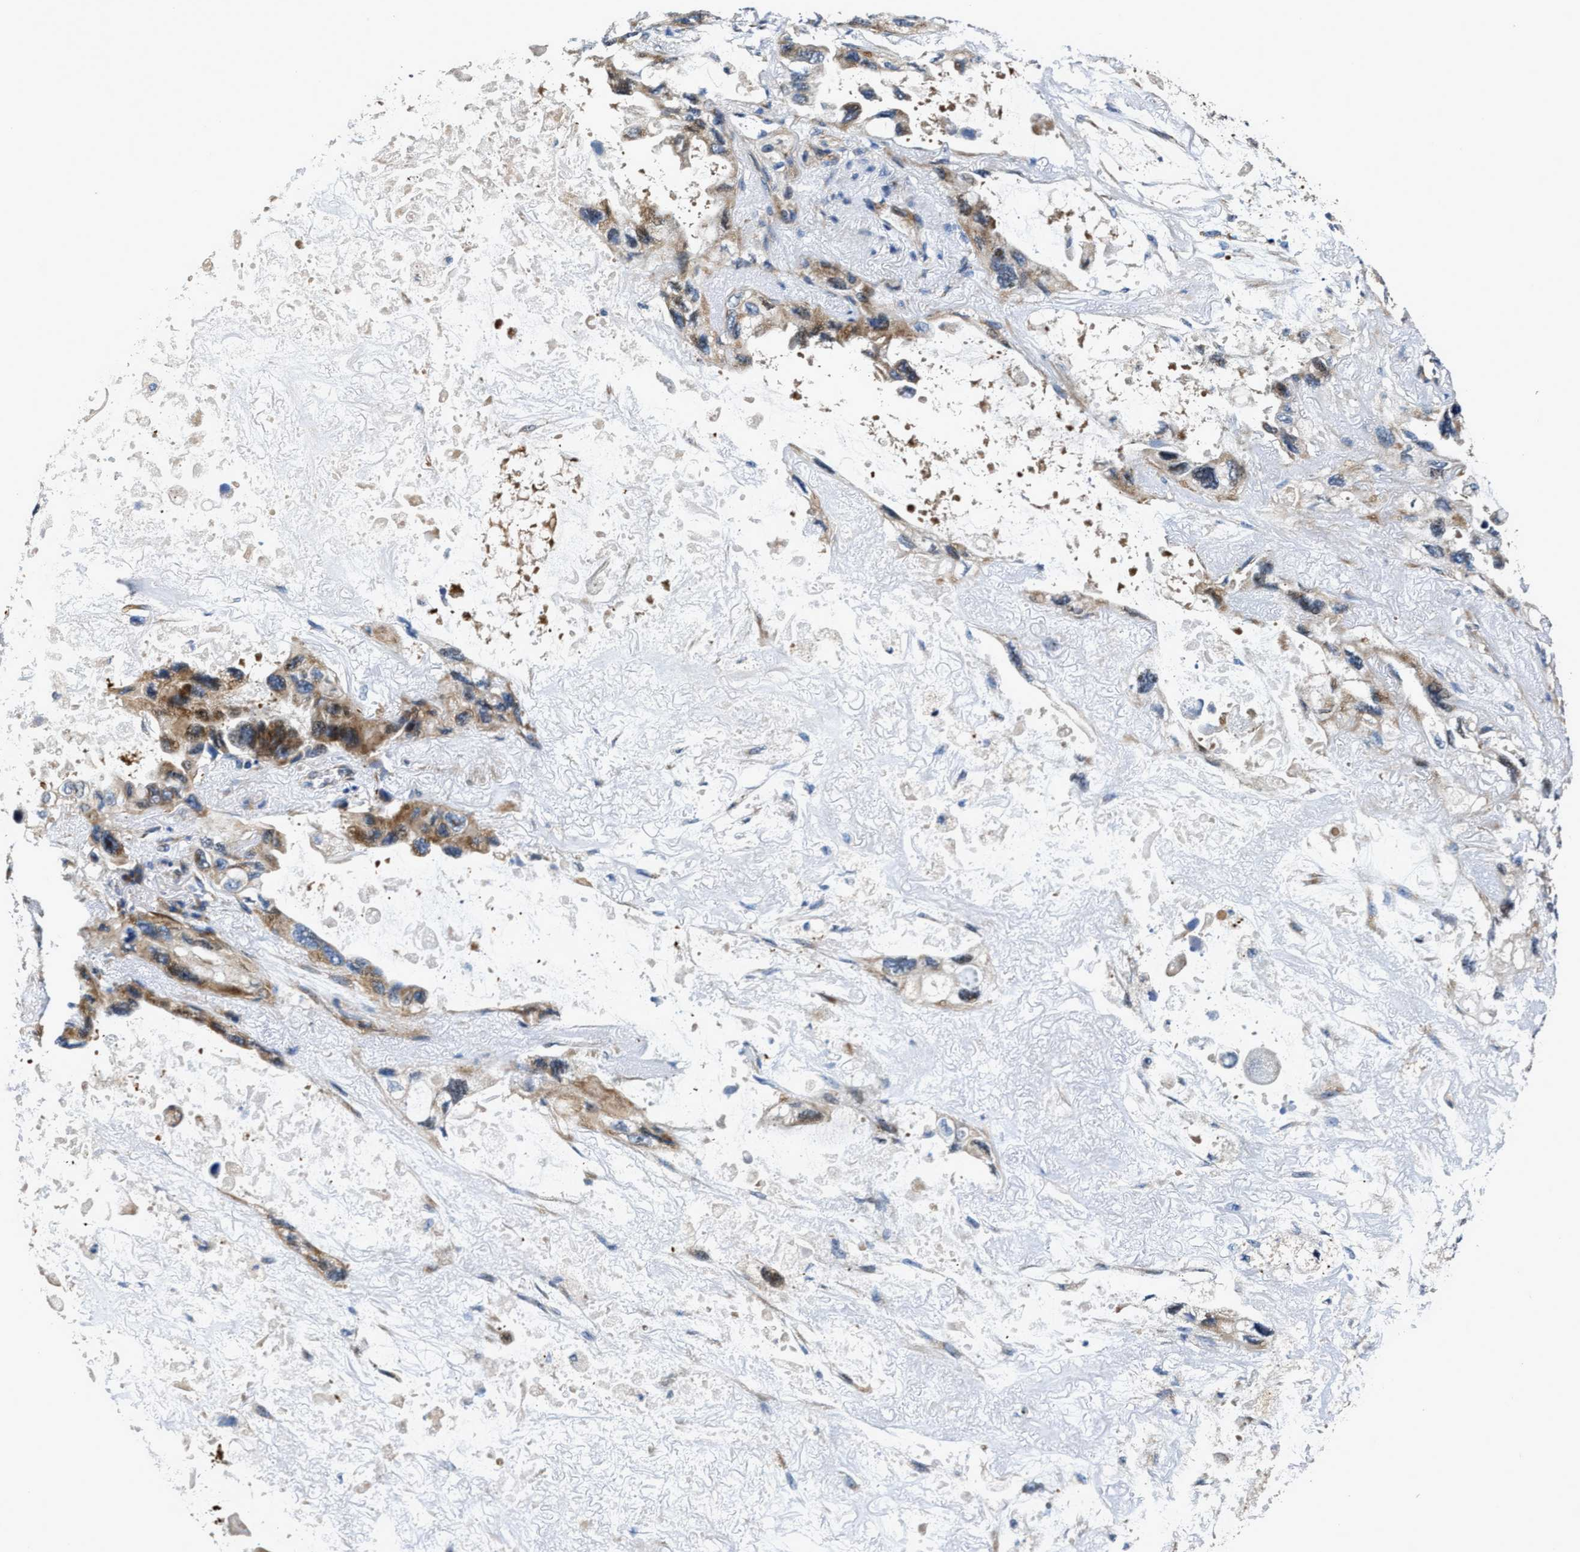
{"staining": {"intensity": "moderate", "quantity": "25%-75%", "location": "cytoplasmic/membranous"}, "tissue": "lung cancer", "cell_type": "Tumor cells", "image_type": "cancer", "snomed": [{"axis": "morphology", "description": "Squamous cell carcinoma, NOS"}, {"axis": "topography", "description": "Lung"}], "caption": "Lung cancer (squamous cell carcinoma) tissue demonstrates moderate cytoplasmic/membranous positivity in approximately 25%-75% of tumor cells", "gene": "PTAR1", "patient": {"sex": "female", "age": 73}}